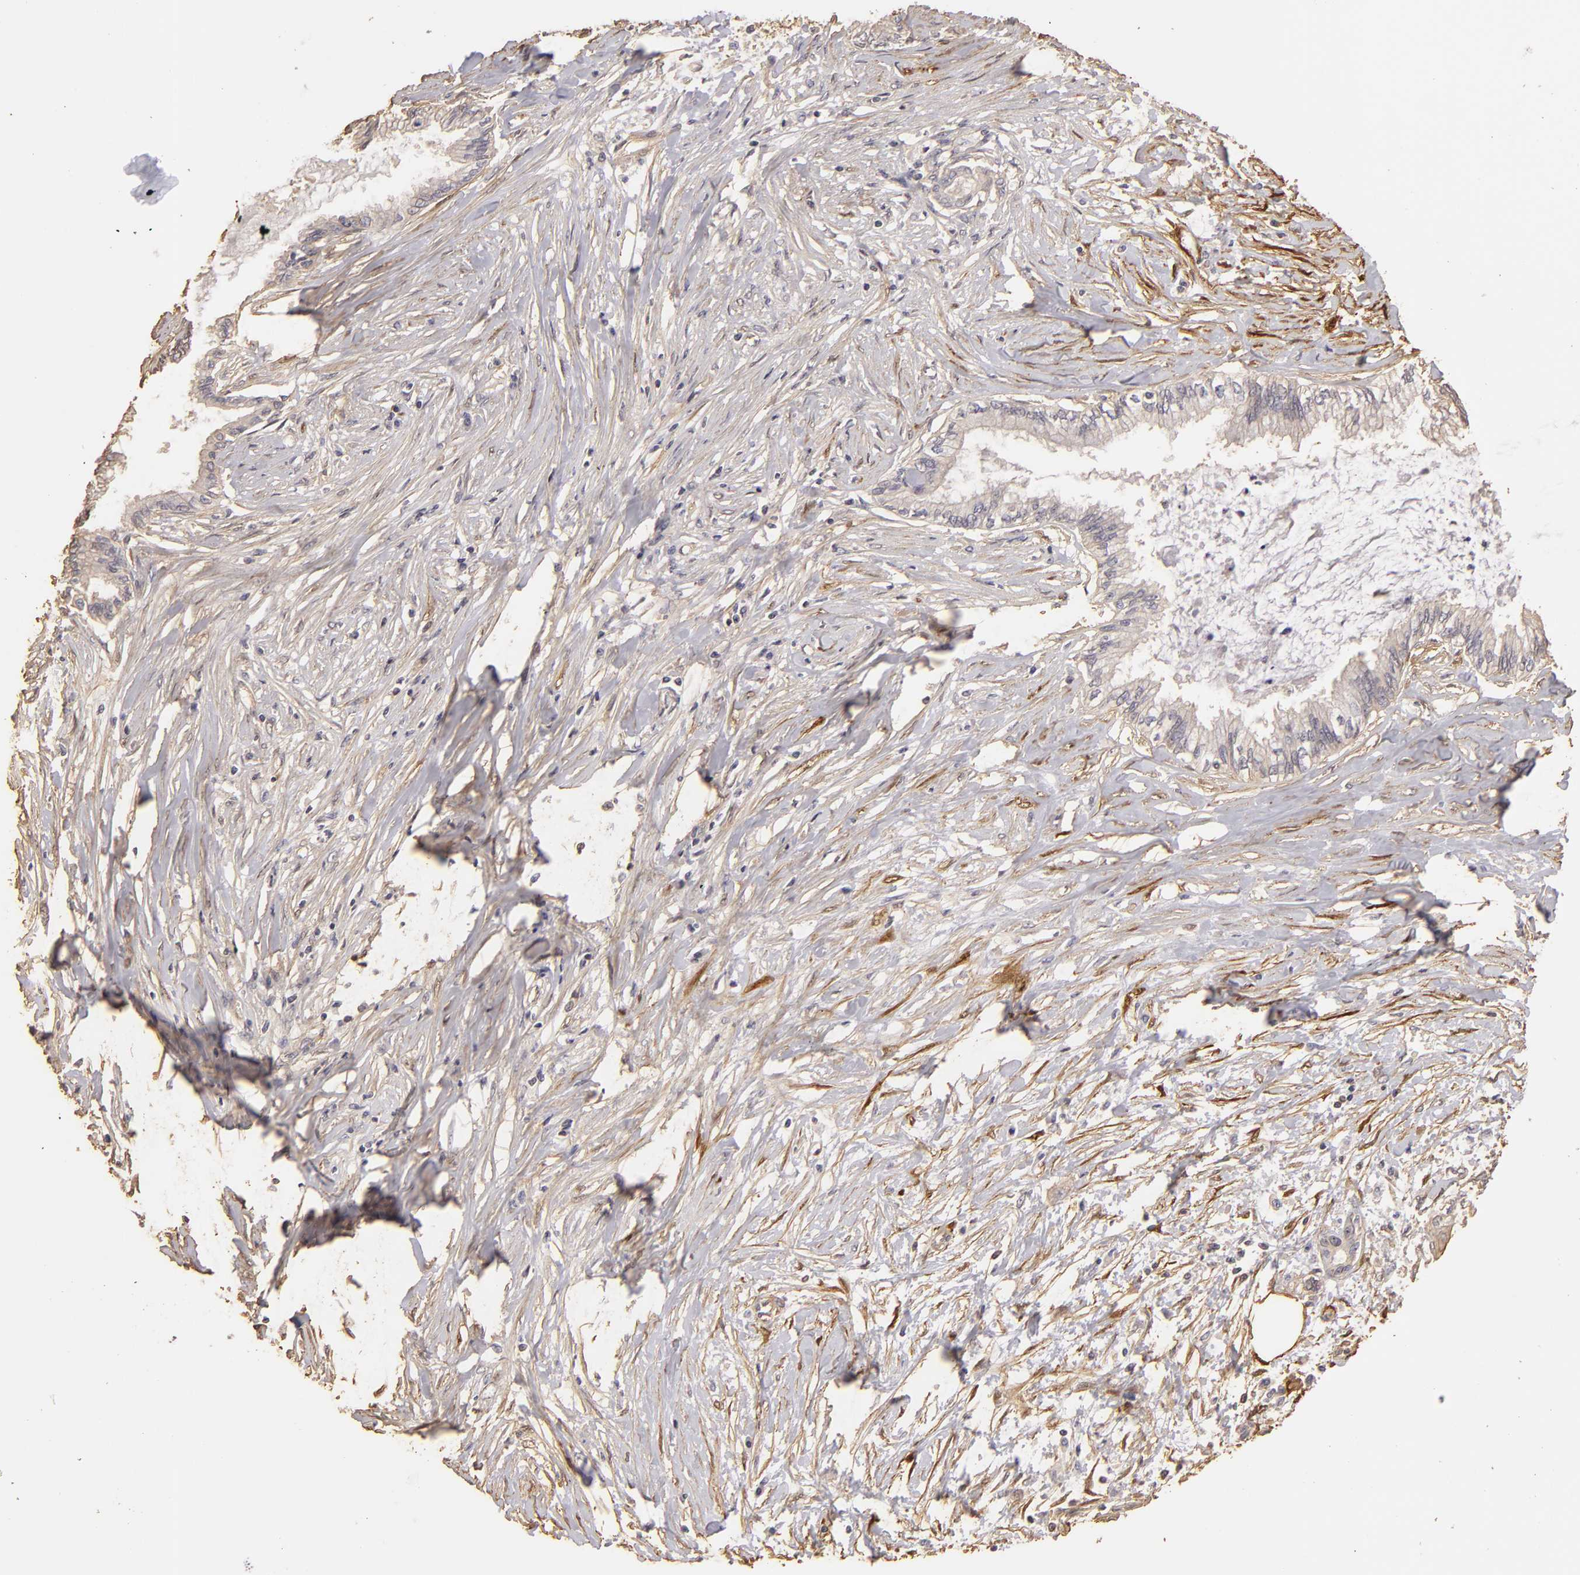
{"staining": {"intensity": "weak", "quantity": "25%-75%", "location": "cytoplasmic/membranous"}, "tissue": "pancreatic cancer", "cell_type": "Tumor cells", "image_type": "cancer", "snomed": [{"axis": "morphology", "description": "Adenocarcinoma, NOS"}, {"axis": "topography", "description": "Pancreas"}], "caption": "Approximately 25%-75% of tumor cells in human pancreatic cancer (adenocarcinoma) exhibit weak cytoplasmic/membranous protein expression as visualized by brown immunohistochemical staining.", "gene": "HSPB6", "patient": {"sex": "female", "age": 64}}